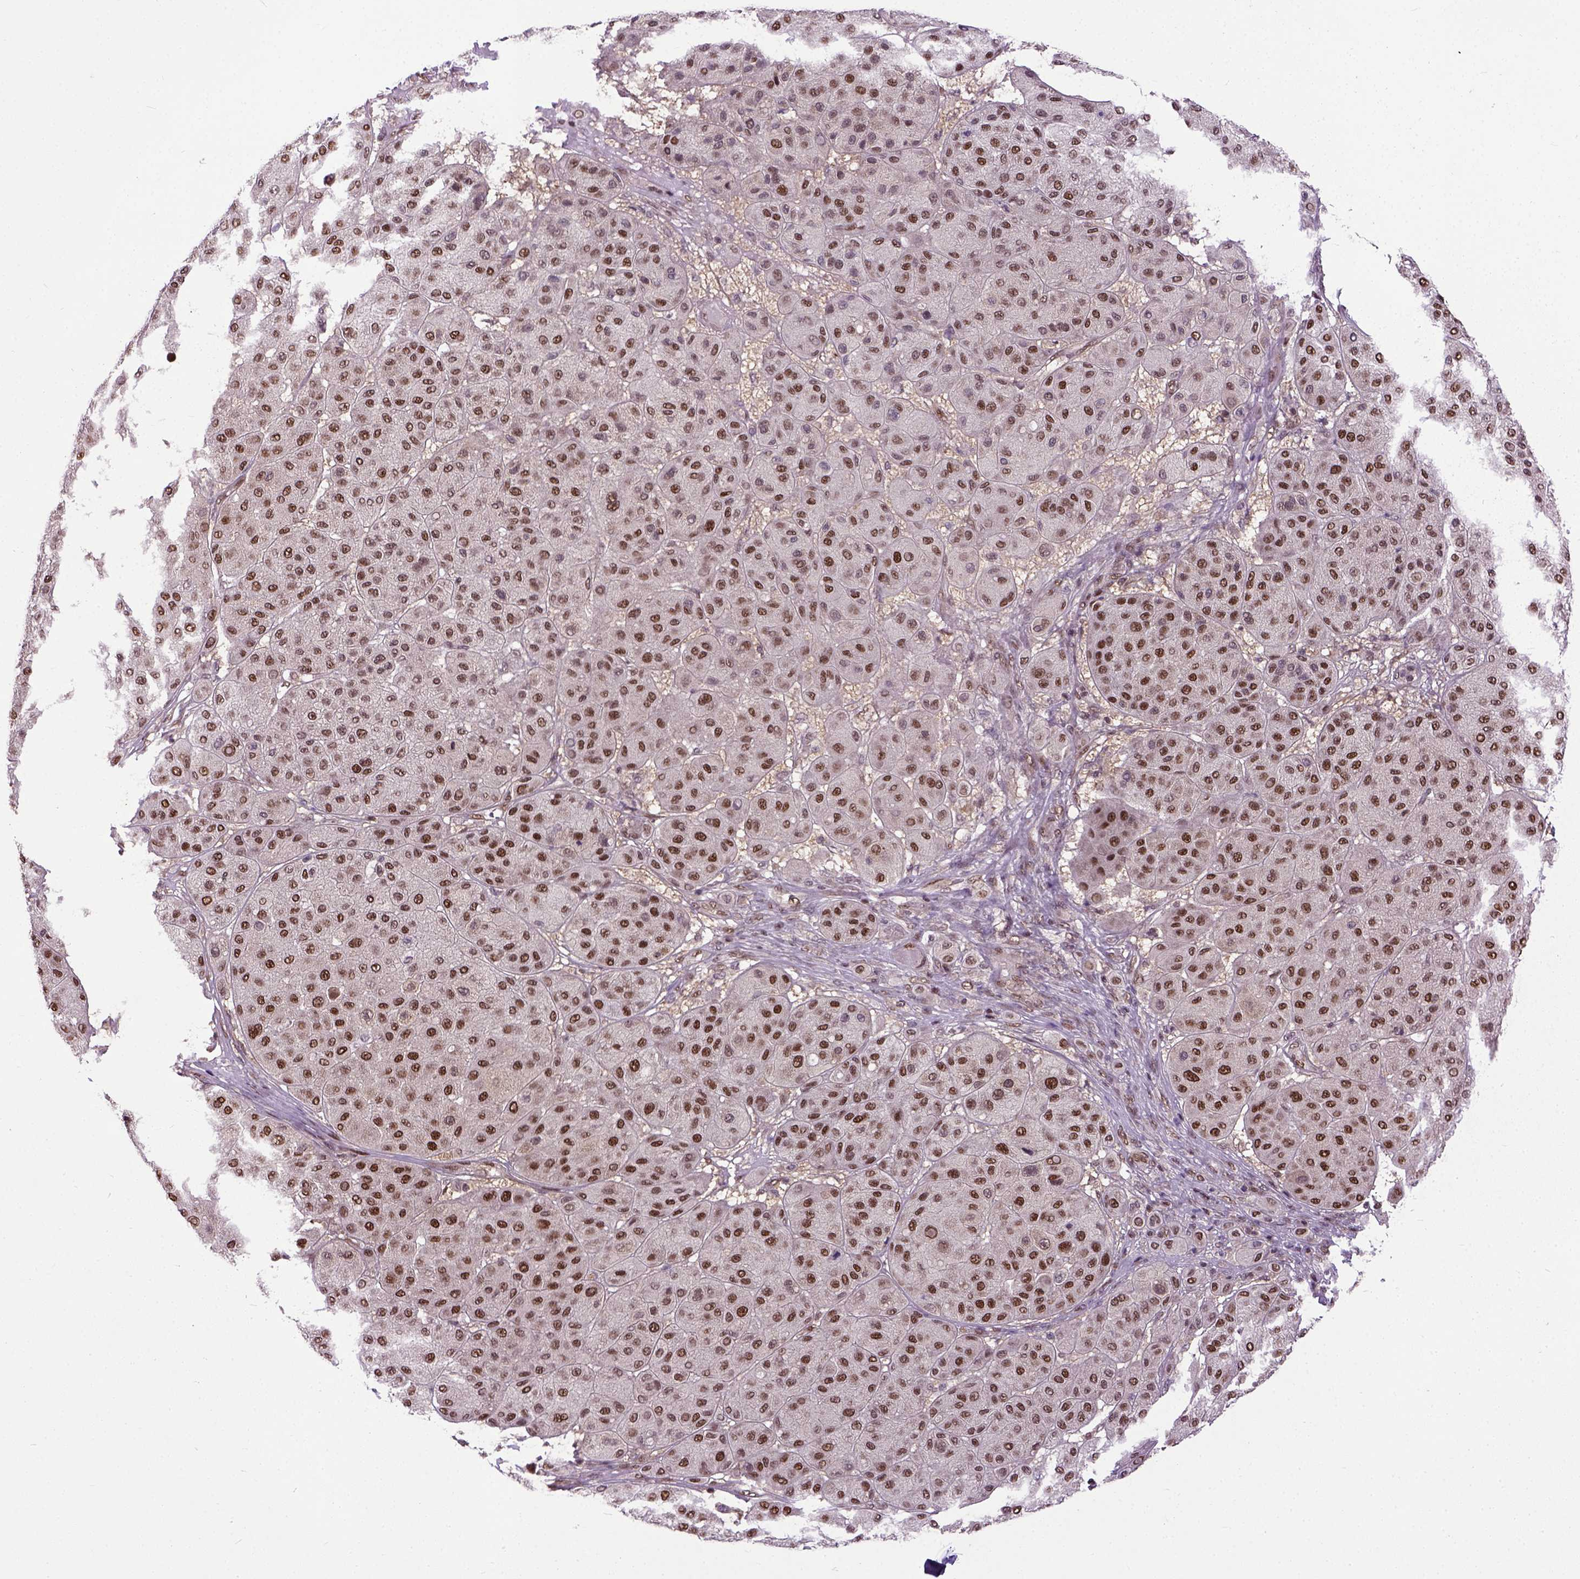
{"staining": {"intensity": "strong", "quantity": ">75%", "location": "nuclear"}, "tissue": "melanoma", "cell_type": "Tumor cells", "image_type": "cancer", "snomed": [{"axis": "morphology", "description": "Malignant melanoma, Metastatic site"}, {"axis": "topography", "description": "Smooth muscle"}], "caption": "Strong nuclear protein staining is appreciated in about >75% of tumor cells in melanoma.", "gene": "UBA3", "patient": {"sex": "male", "age": 41}}